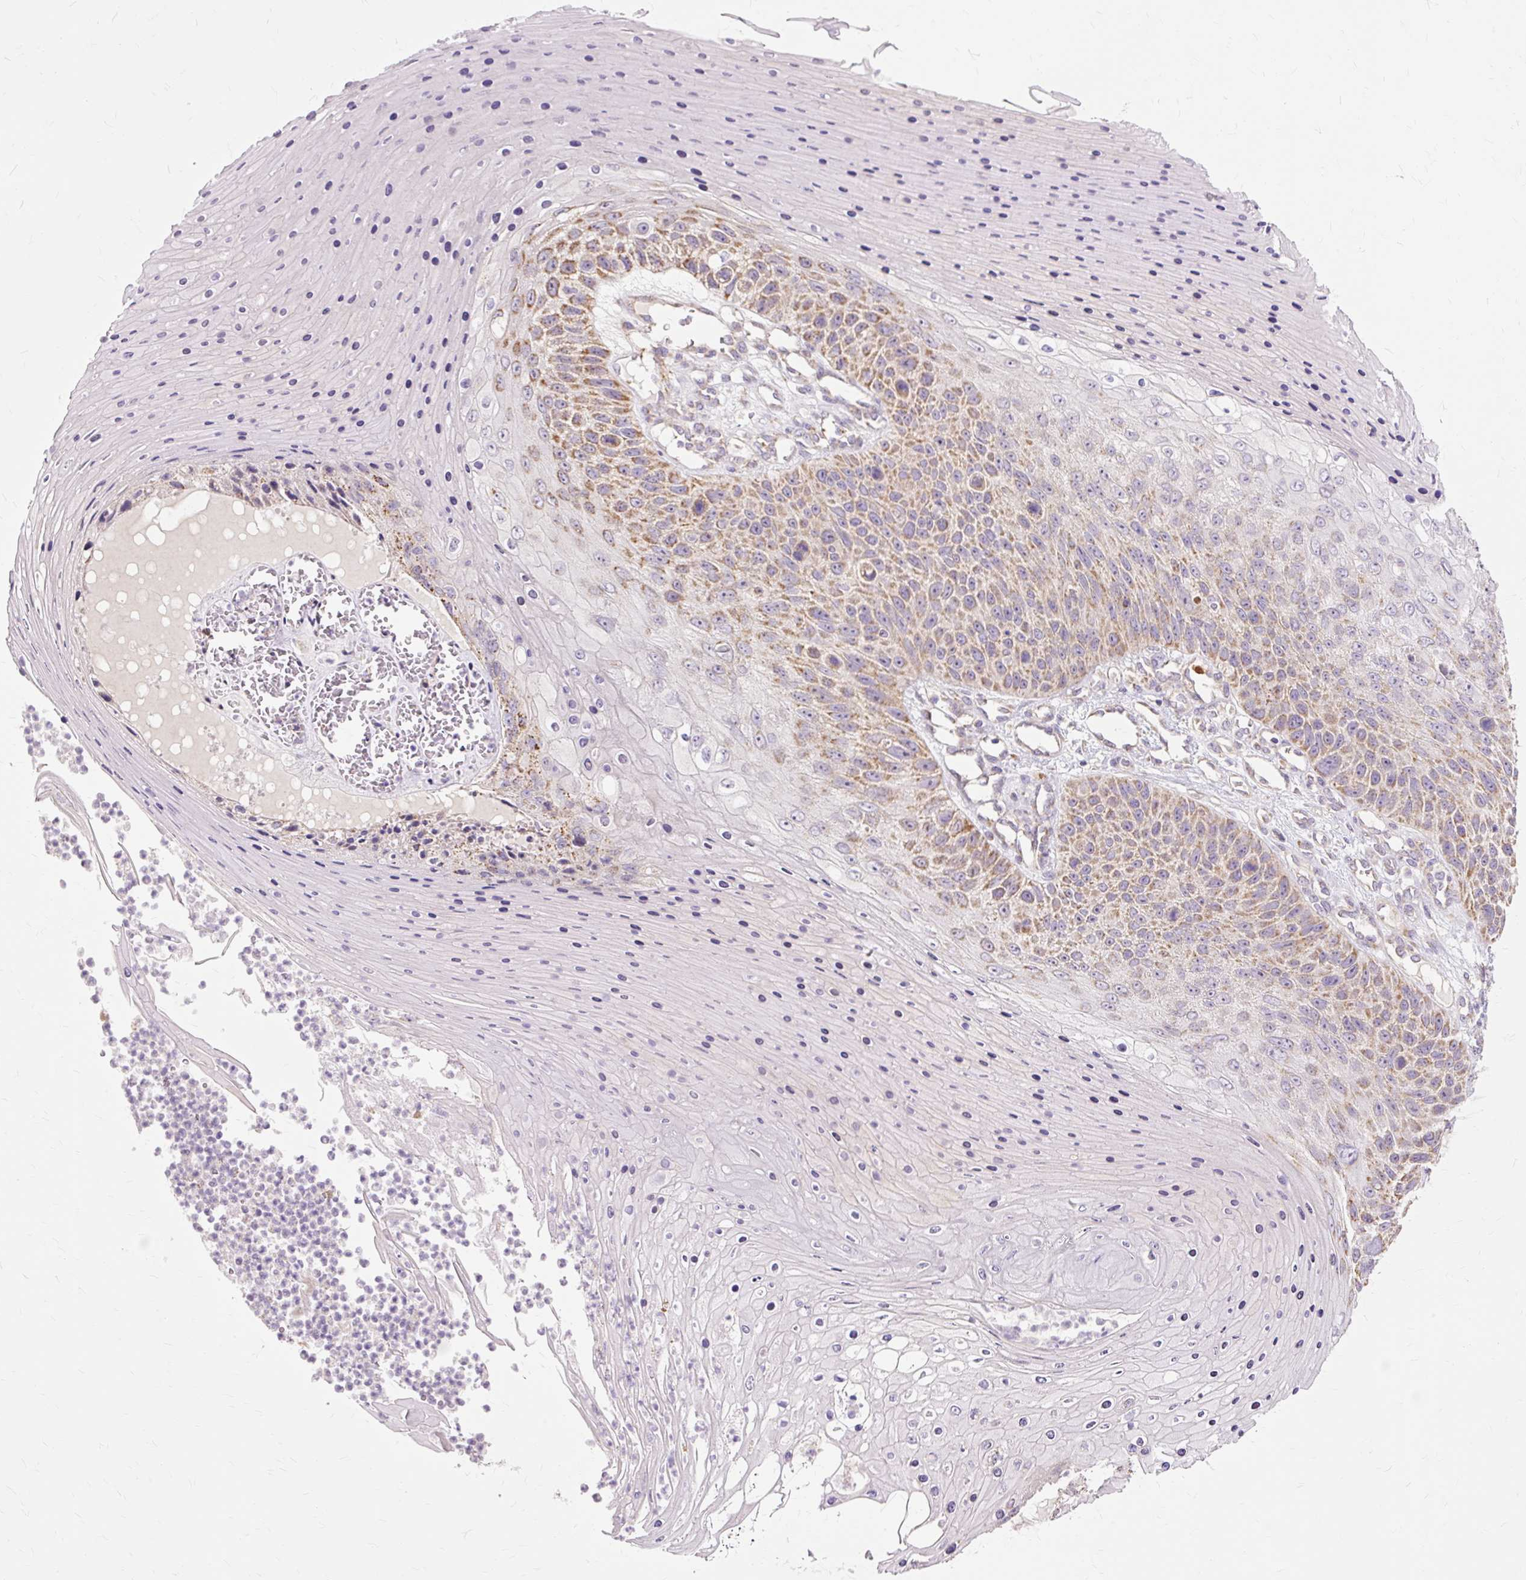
{"staining": {"intensity": "moderate", "quantity": "25%-75%", "location": "cytoplasmic/membranous"}, "tissue": "skin cancer", "cell_type": "Tumor cells", "image_type": "cancer", "snomed": [{"axis": "morphology", "description": "Squamous cell carcinoma, NOS"}, {"axis": "topography", "description": "Skin"}], "caption": "Approximately 25%-75% of tumor cells in skin squamous cell carcinoma show moderate cytoplasmic/membranous protein expression as visualized by brown immunohistochemical staining.", "gene": "PDZD2", "patient": {"sex": "female", "age": 88}}